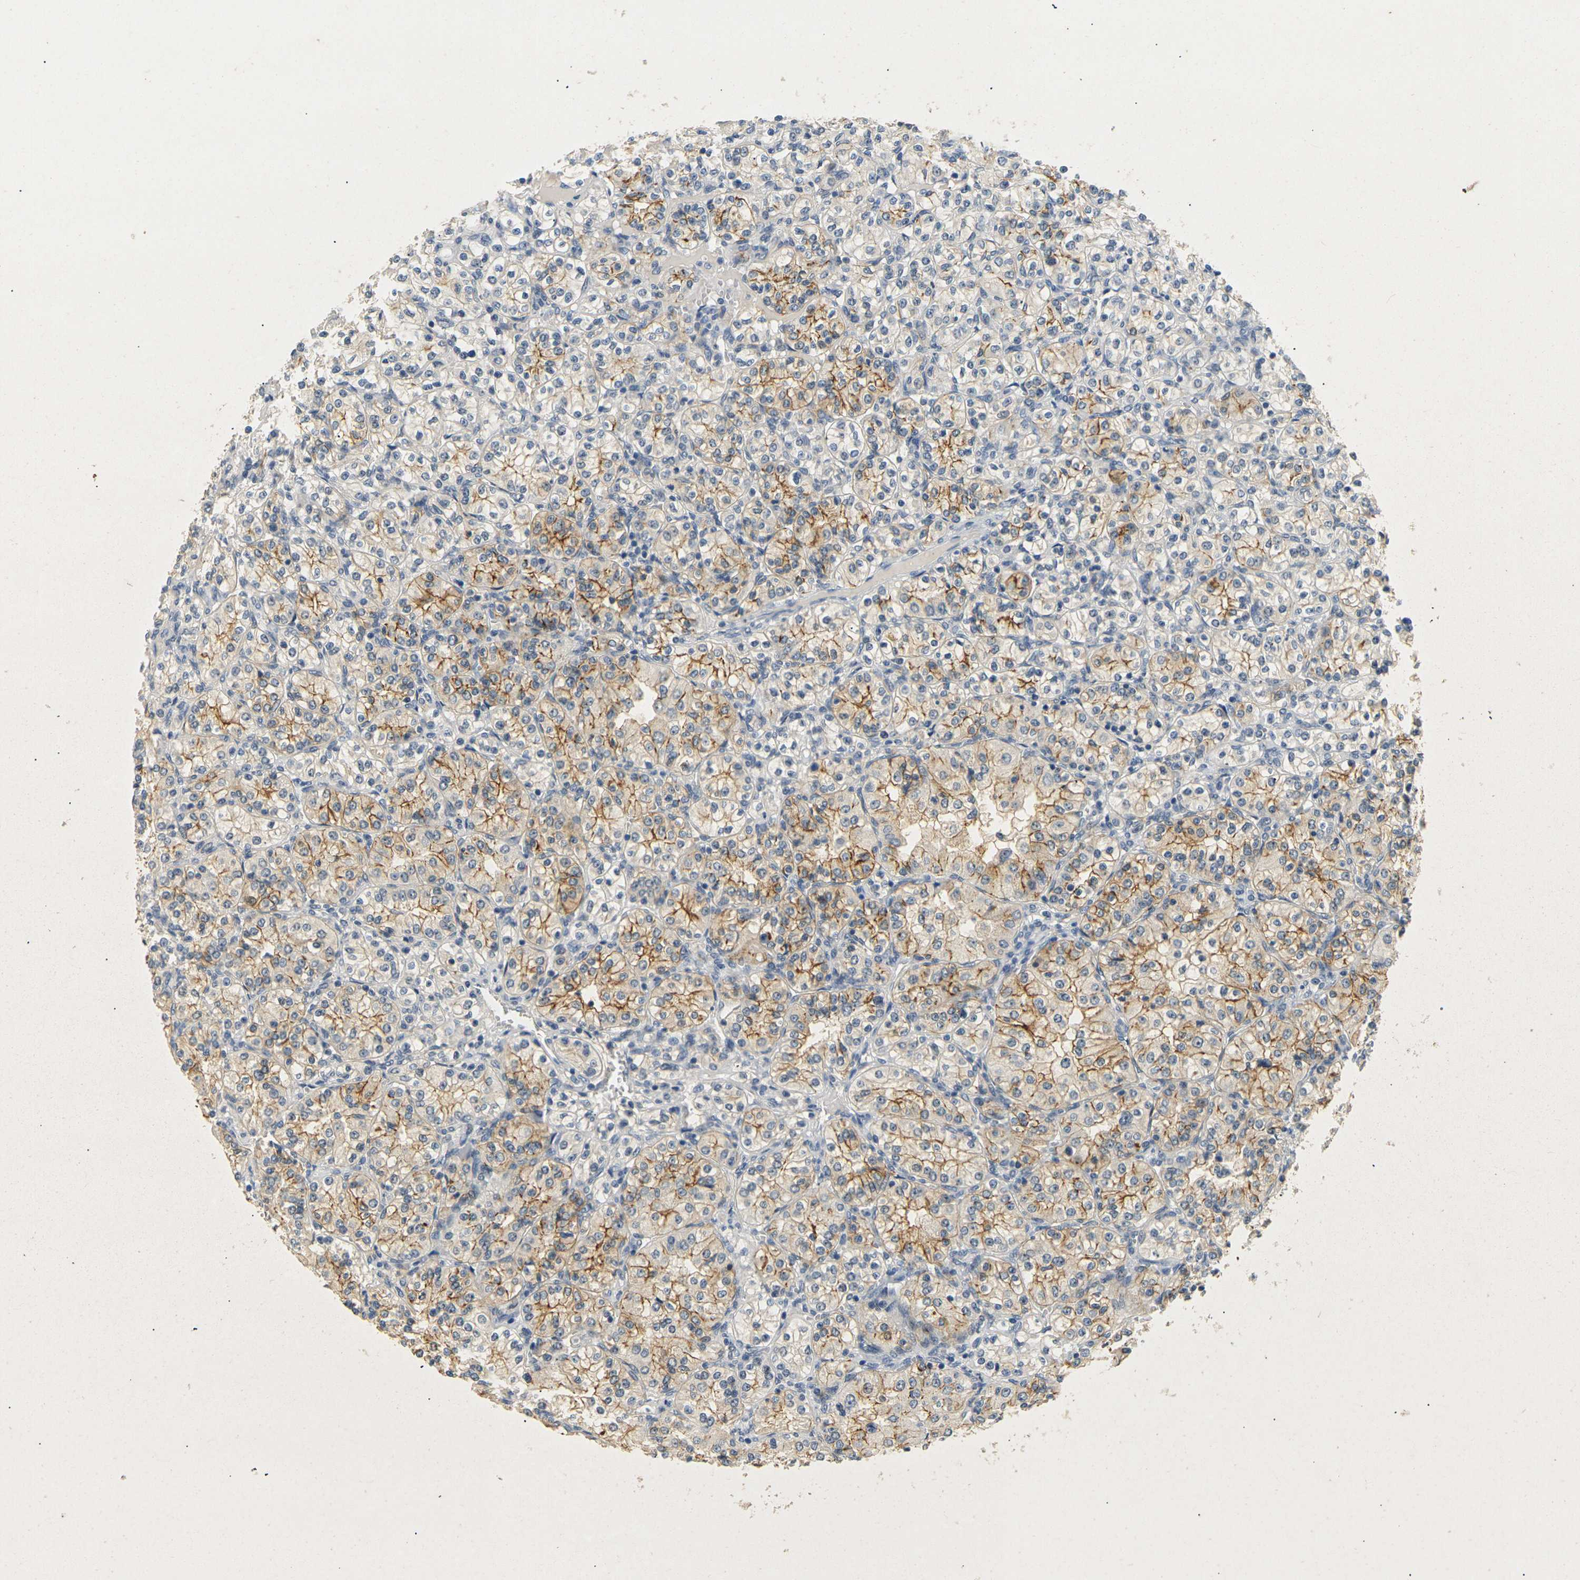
{"staining": {"intensity": "moderate", "quantity": ">75%", "location": "cytoplasmic/membranous"}, "tissue": "renal cancer", "cell_type": "Tumor cells", "image_type": "cancer", "snomed": [{"axis": "morphology", "description": "Adenocarcinoma, NOS"}, {"axis": "topography", "description": "Kidney"}], "caption": "Renal adenocarcinoma tissue demonstrates moderate cytoplasmic/membranous expression in approximately >75% of tumor cells, visualized by immunohistochemistry.", "gene": "CLDN7", "patient": {"sex": "male", "age": 77}}